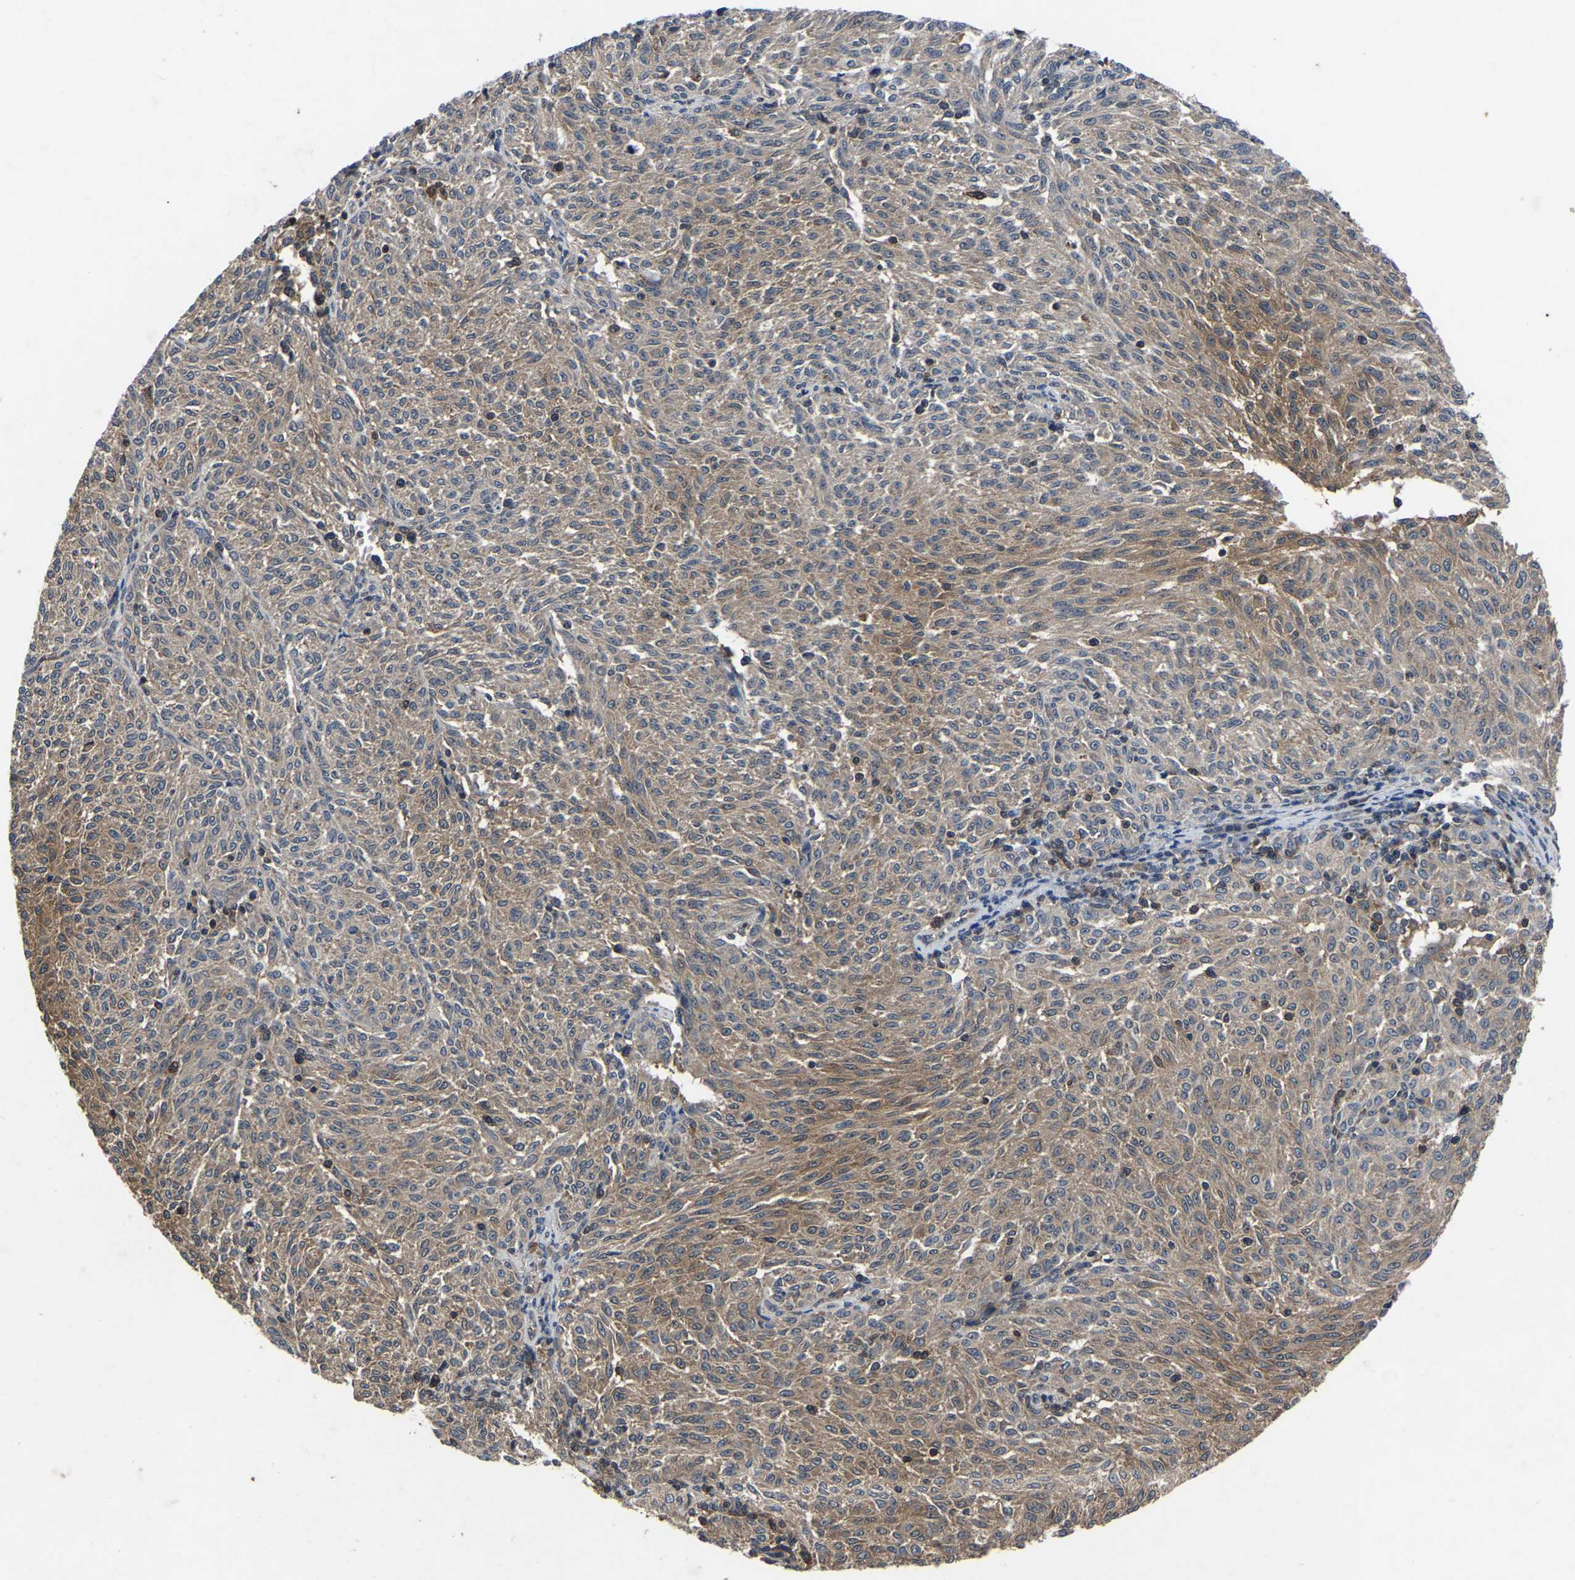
{"staining": {"intensity": "moderate", "quantity": ">75%", "location": "cytoplasmic/membranous"}, "tissue": "melanoma", "cell_type": "Tumor cells", "image_type": "cancer", "snomed": [{"axis": "morphology", "description": "Malignant melanoma, NOS"}, {"axis": "topography", "description": "Skin"}], "caption": "A histopathology image of melanoma stained for a protein shows moderate cytoplasmic/membranous brown staining in tumor cells. Nuclei are stained in blue.", "gene": "FGD5", "patient": {"sex": "female", "age": 72}}